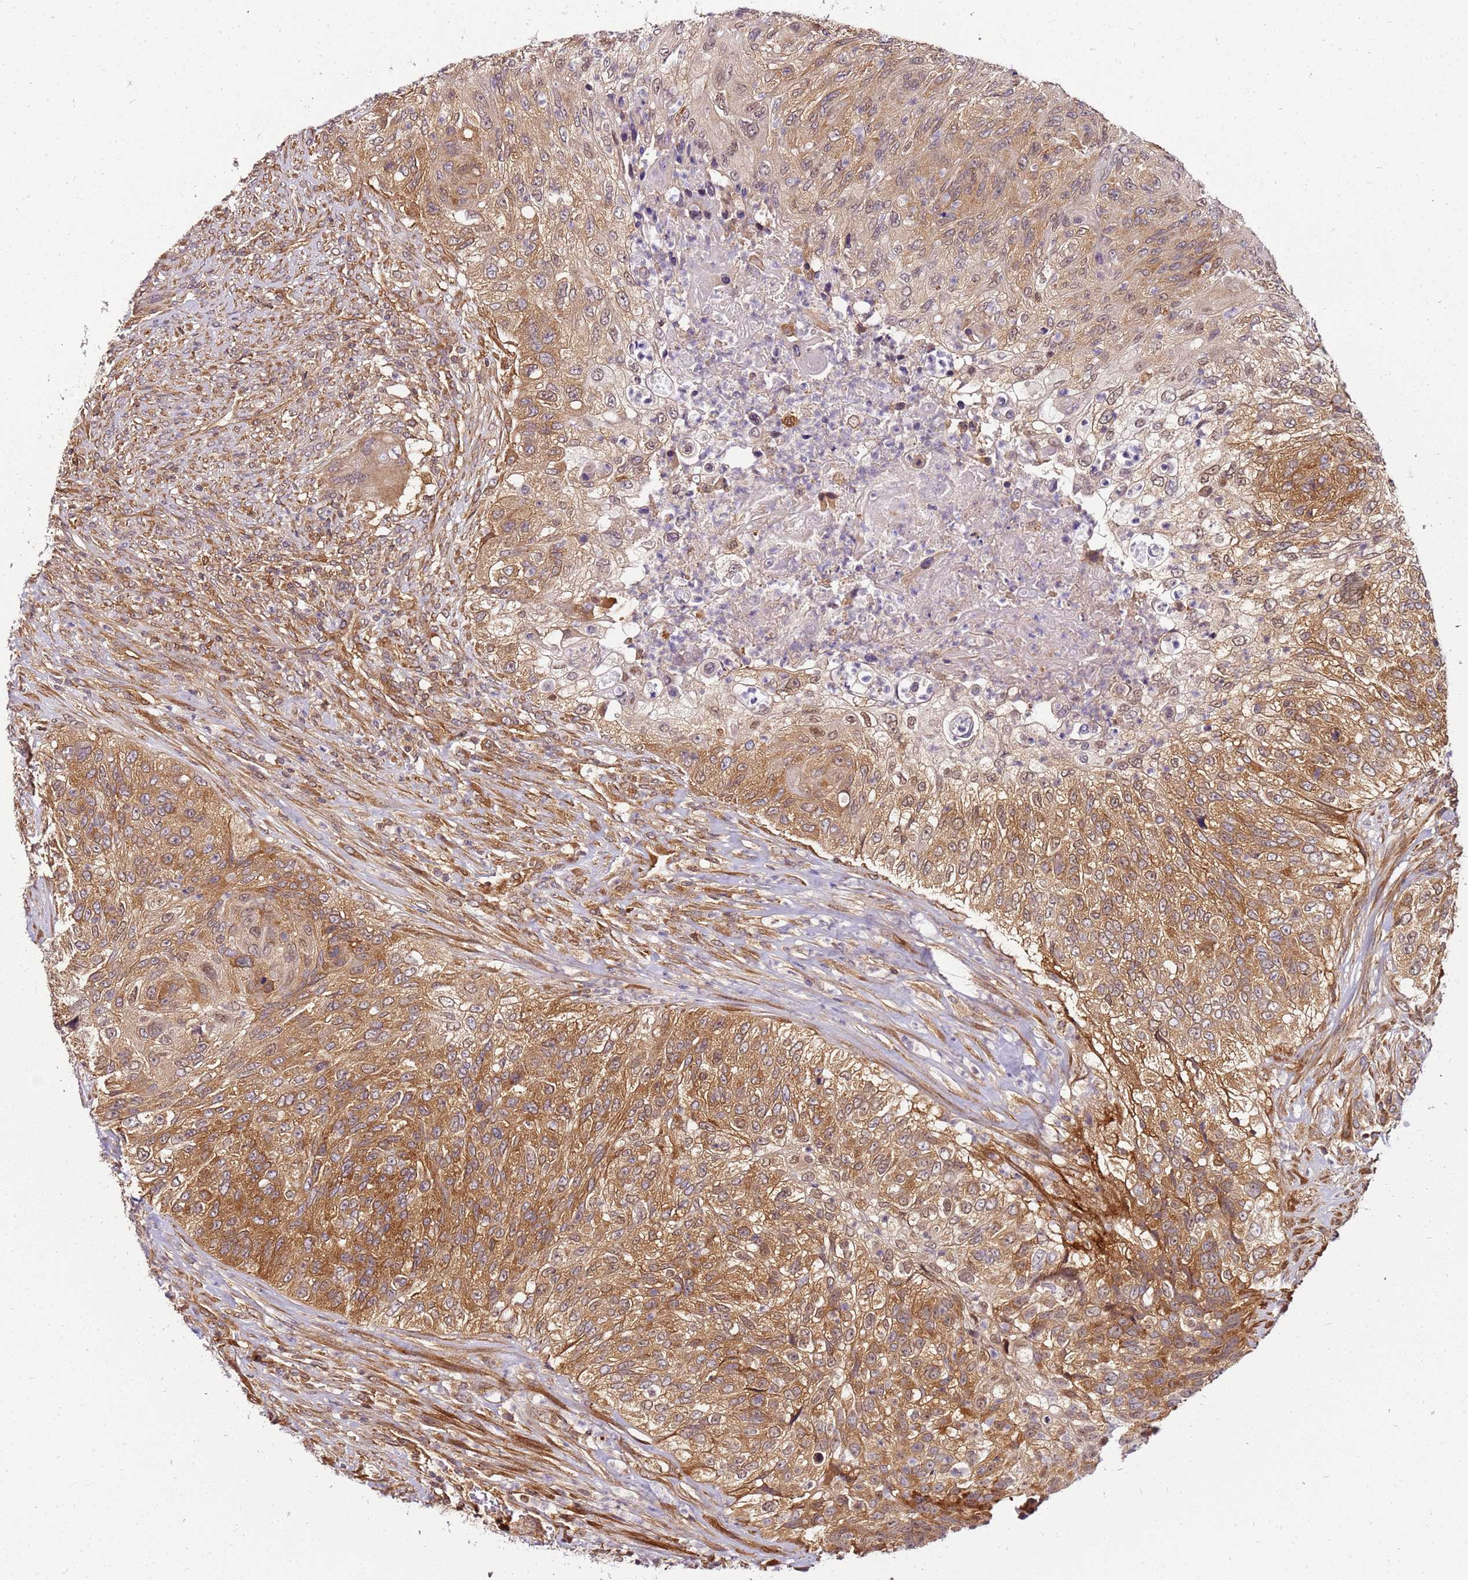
{"staining": {"intensity": "moderate", "quantity": ">75%", "location": "cytoplasmic/membranous"}, "tissue": "urothelial cancer", "cell_type": "Tumor cells", "image_type": "cancer", "snomed": [{"axis": "morphology", "description": "Urothelial carcinoma, High grade"}, {"axis": "topography", "description": "Urinary bladder"}], "caption": "About >75% of tumor cells in urothelial carcinoma (high-grade) exhibit moderate cytoplasmic/membranous protein expression as visualized by brown immunohistochemical staining.", "gene": "PIH1D1", "patient": {"sex": "female", "age": 60}}